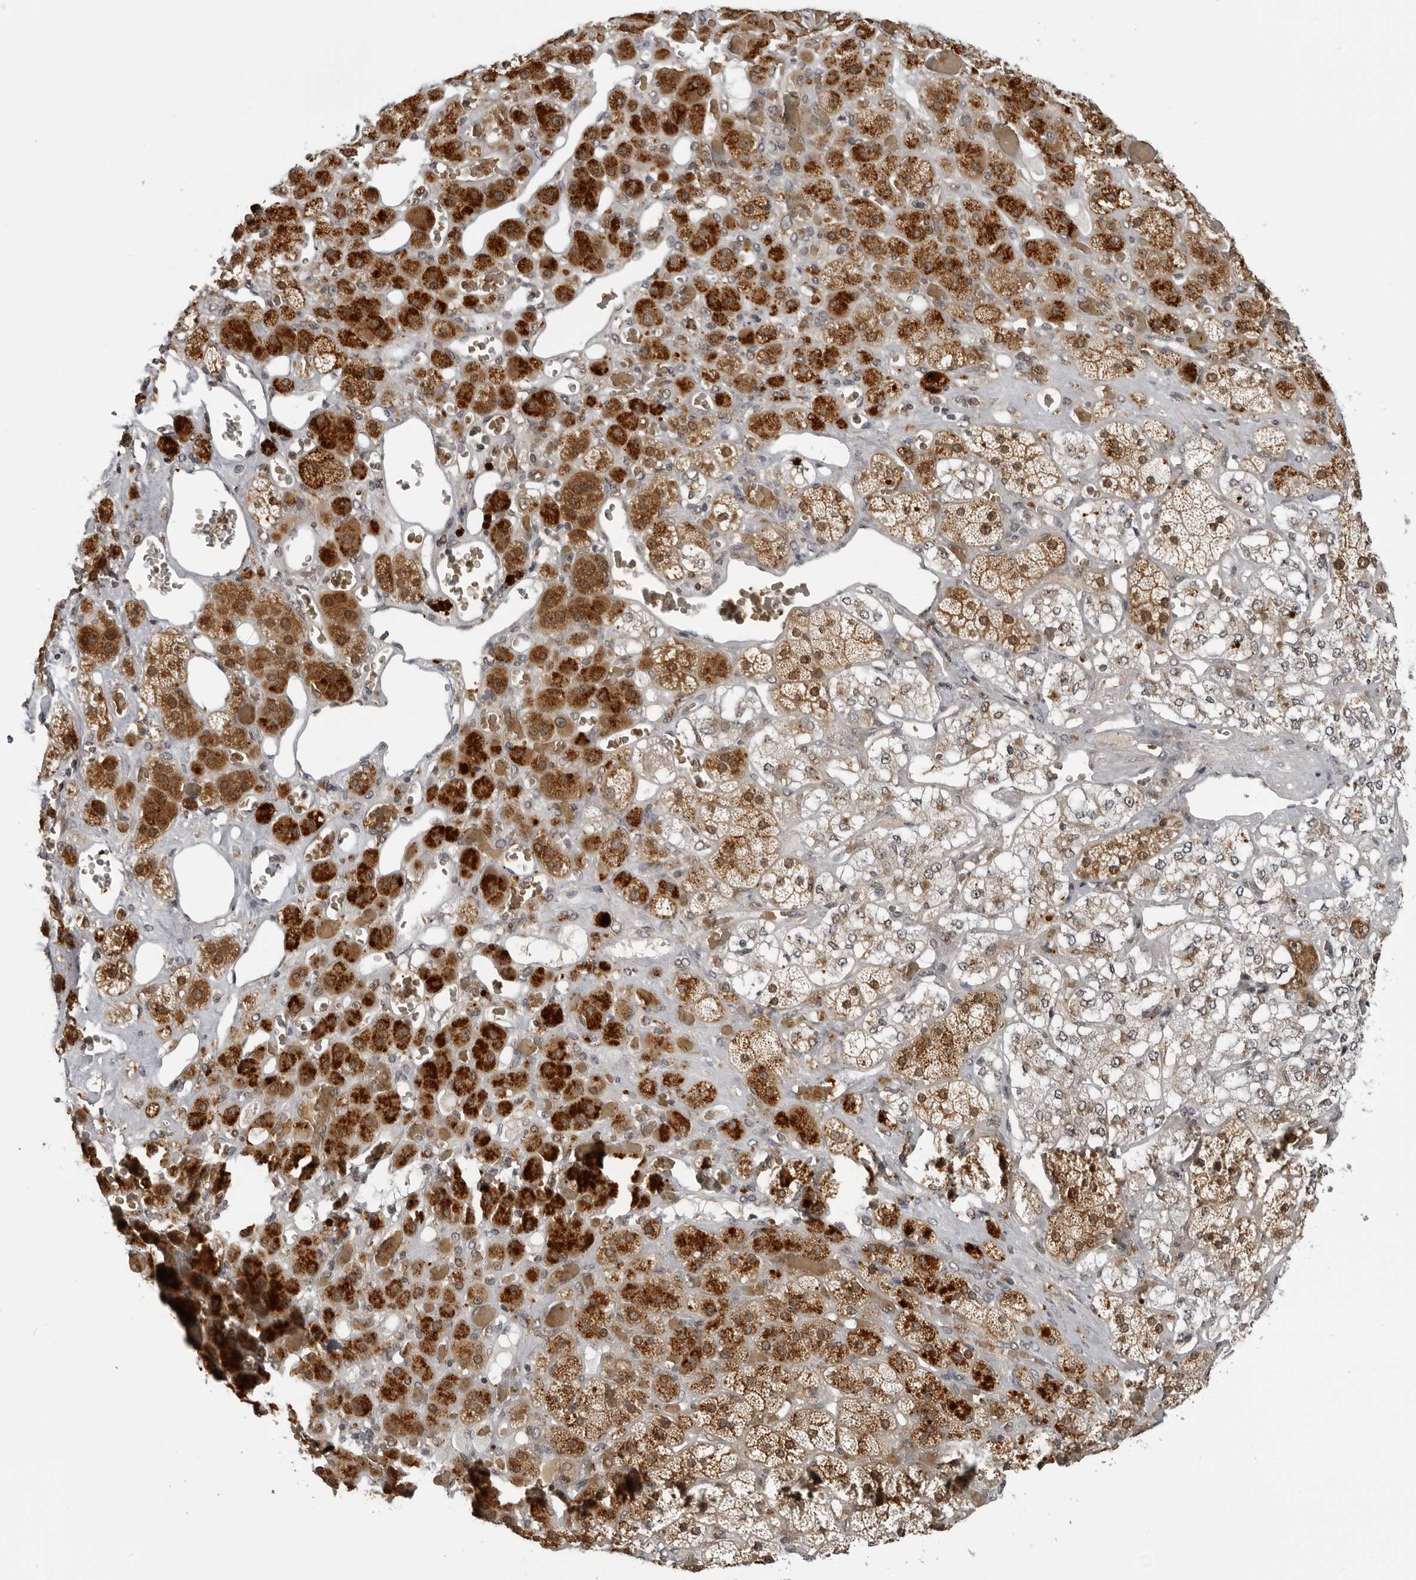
{"staining": {"intensity": "strong", "quantity": ">75%", "location": "cytoplasmic/membranous,nuclear"}, "tissue": "adrenal gland", "cell_type": "Glandular cells", "image_type": "normal", "snomed": [{"axis": "morphology", "description": "Normal tissue, NOS"}, {"axis": "topography", "description": "Adrenal gland"}], "caption": "Protein expression analysis of unremarkable adrenal gland shows strong cytoplasmic/membranous,nuclear staining in about >75% of glandular cells.", "gene": "THOP1", "patient": {"sex": "male", "age": 57}}